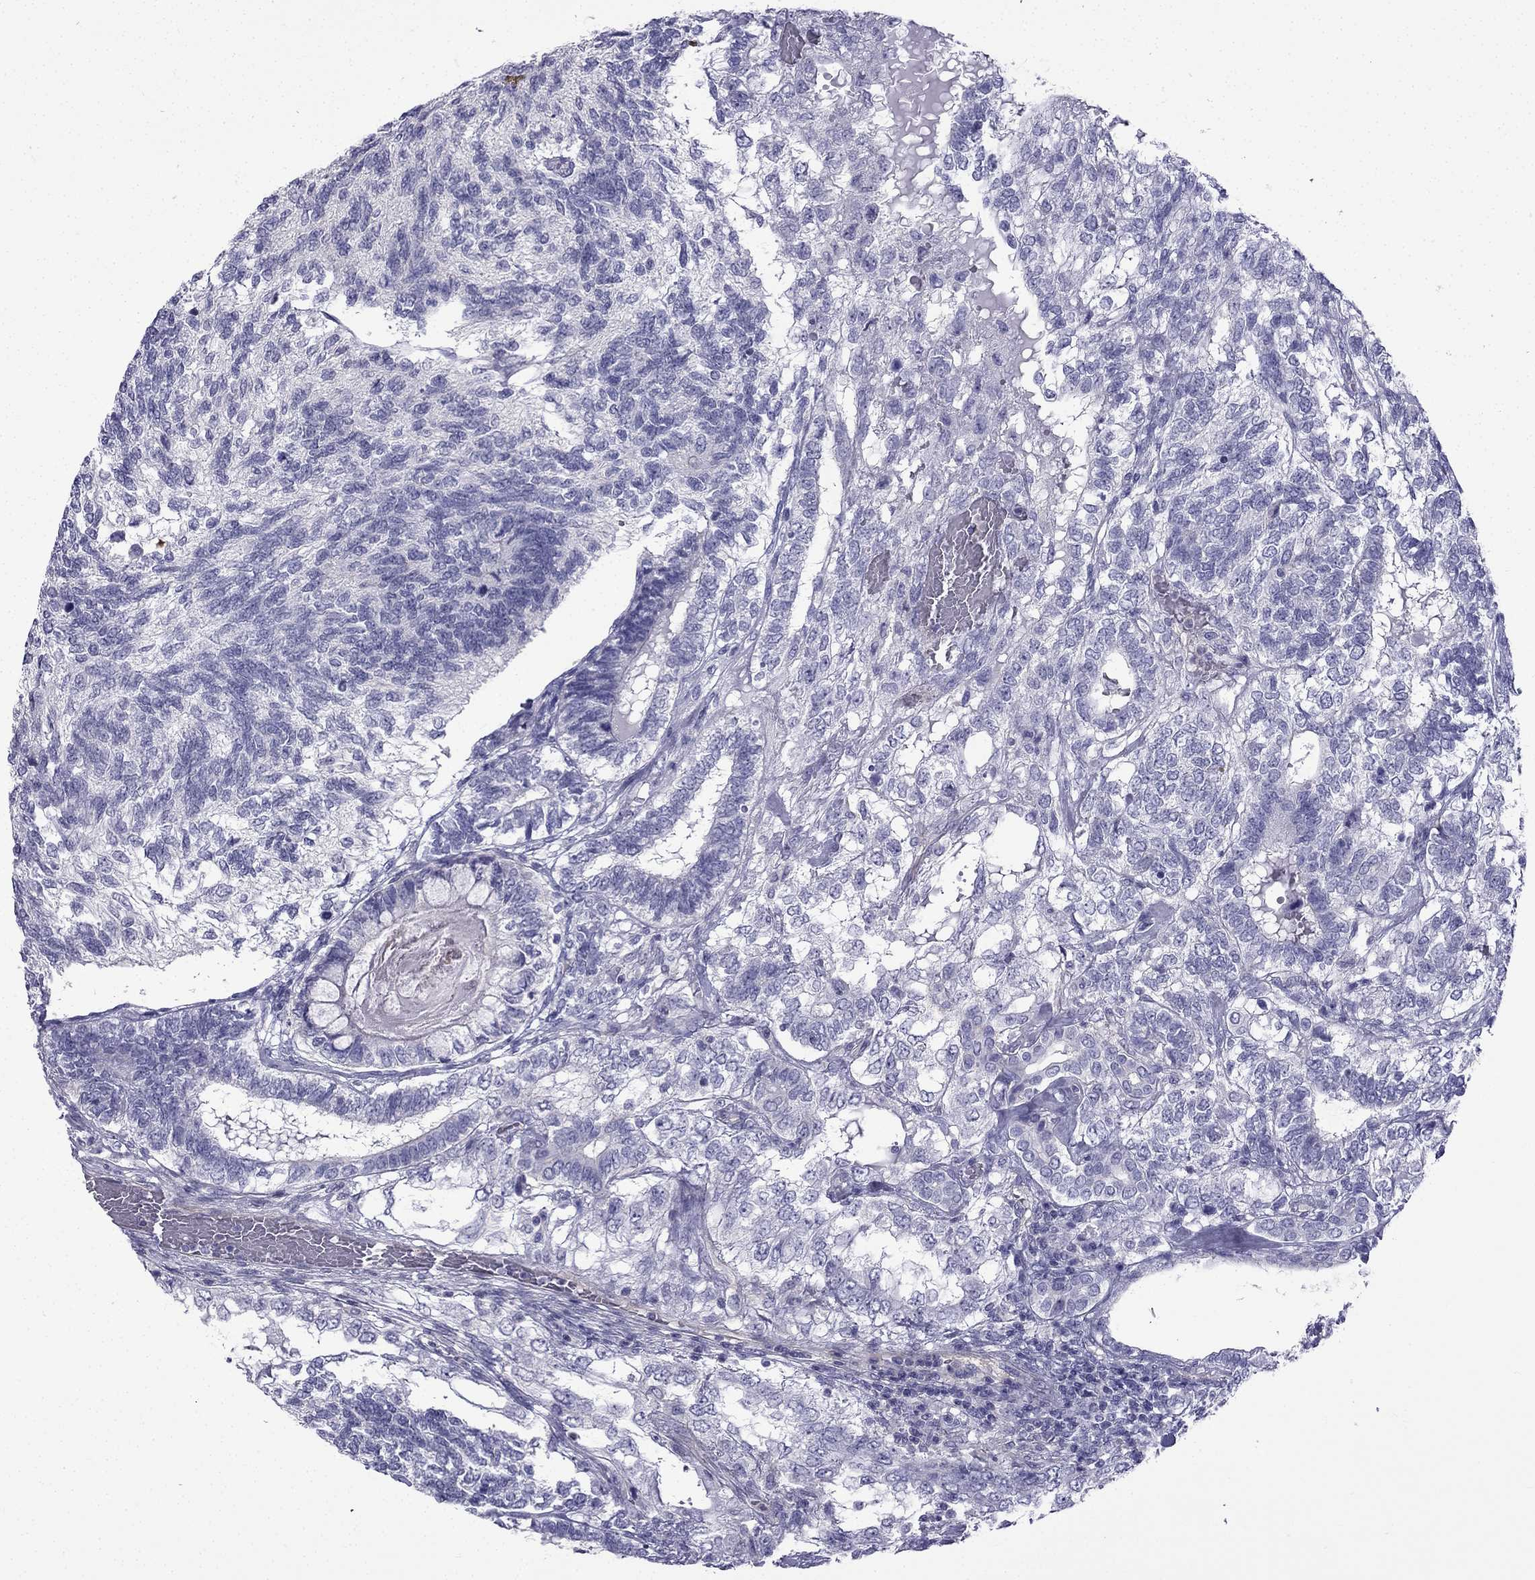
{"staining": {"intensity": "negative", "quantity": "none", "location": "none"}, "tissue": "testis cancer", "cell_type": "Tumor cells", "image_type": "cancer", "snomed": [{"axis": "morphology", "description": "Seminoma, NOS"}, {"axis": "morphology", "description": "Carcinoma, Embryonal, NOS"}, {"axis": "topography", "description": "Testis"}], "caption": "The photomicrograph reveals no significant staining in tumor cells of testis cancer (seminoma). The staining was performed using DAB (3,3'-diaminobenzidine) to visualize the protein expression in brown, while the nuclei were stained in blue with hematoxylin (Magnification: 20x).", "gene": "GJA8", "patient": {"sex": "male", "age": 41}}